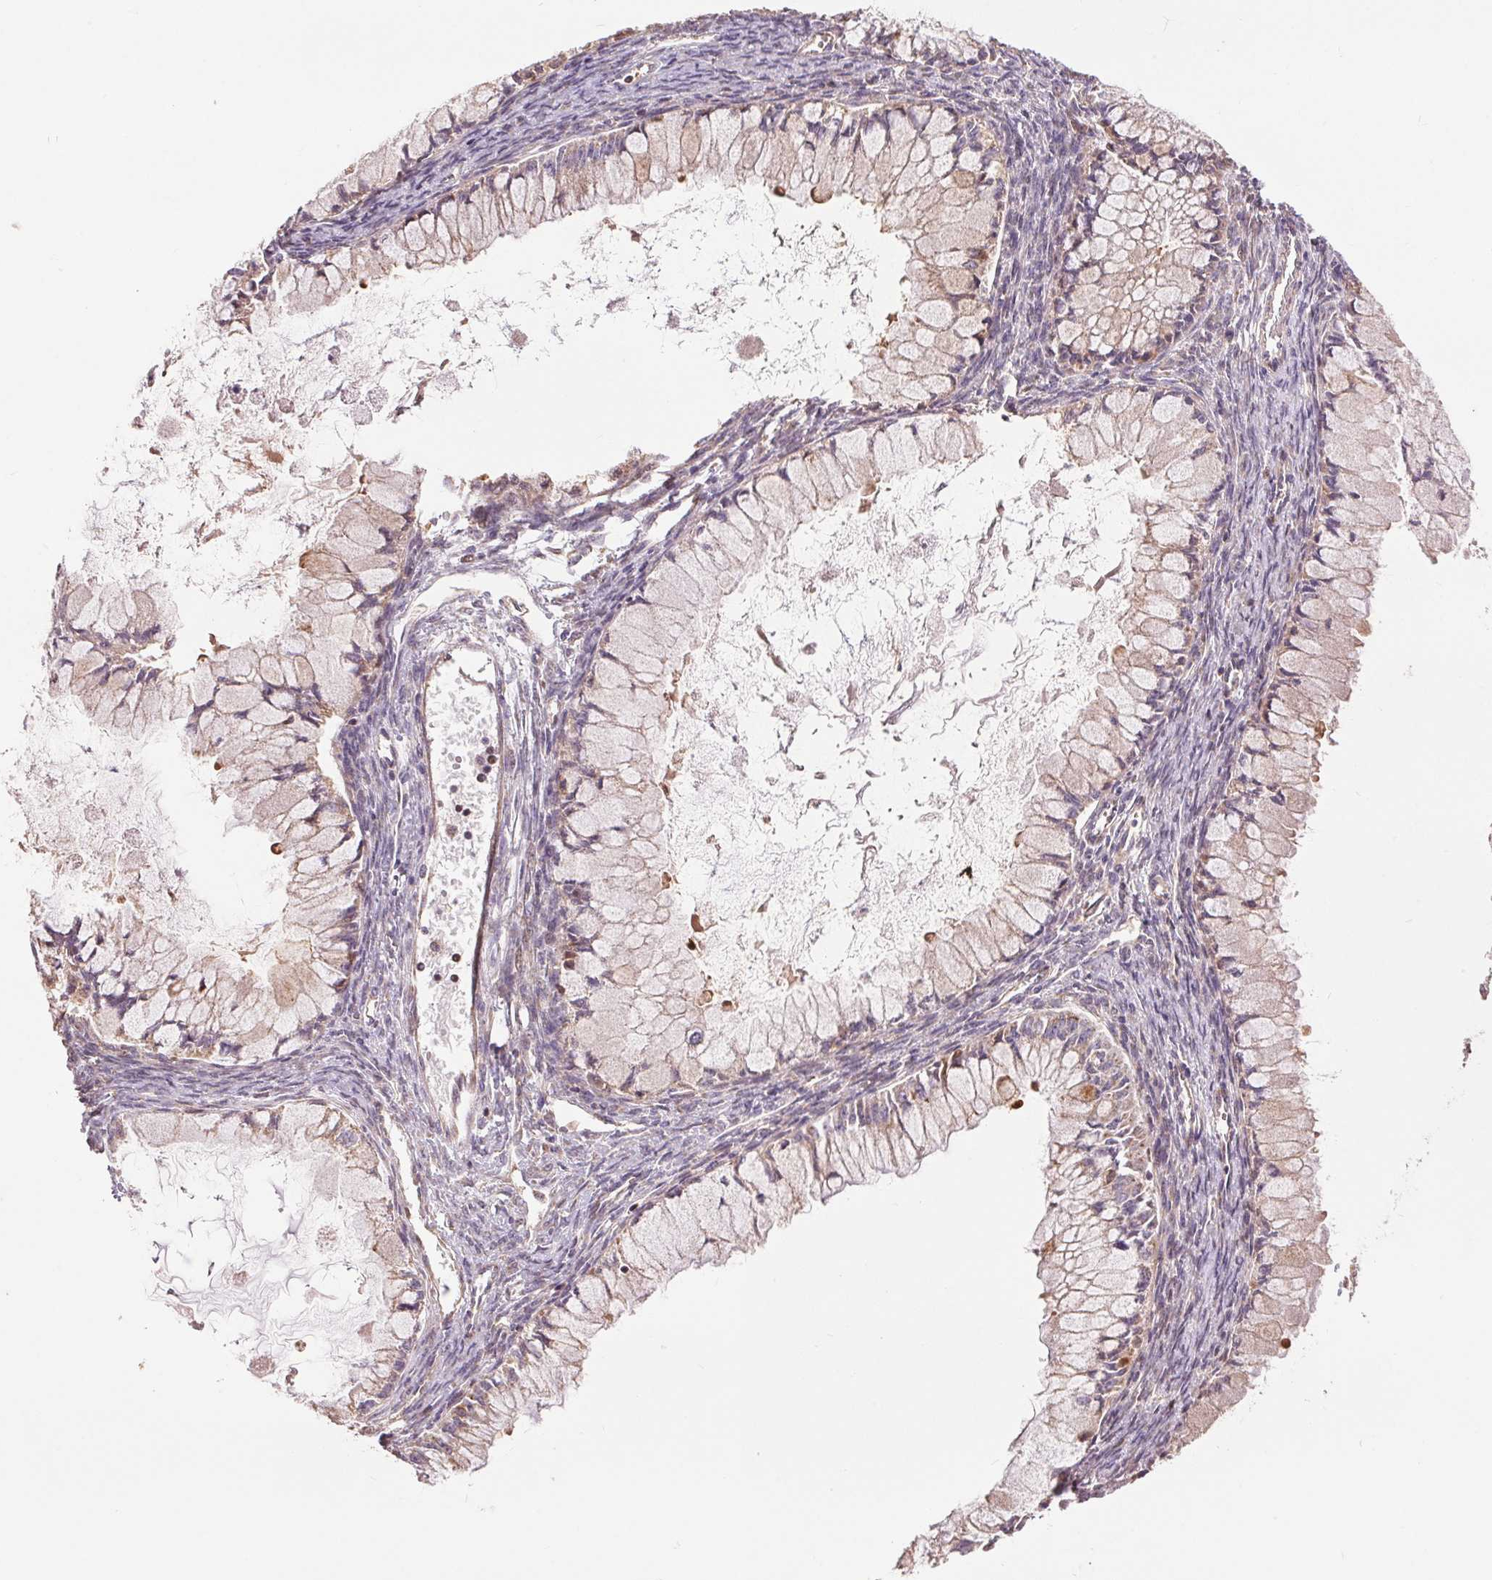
{"staining": {"intensity": "weak", "quantity": "25%-75%", "location": "cytoplasmic/membranous"}, "tissue": "ovarian cancer", "cell_type": "Tumor cells", "image_type": "cancer", "snomed": [{"axis": "morphology", "description": "Cystadenocarcinoma, mucinous, NOS"}, {"axis": "topography", "description": "Ovary"}], "caption": "The histopathology image exhibits a brown stain indicating the presence of a protein in the cytoplasmic/membranous of tumor cells in ovarian cancer.", "gene": "DGUOK", "patient": {"sex": "female", "age": 34}}